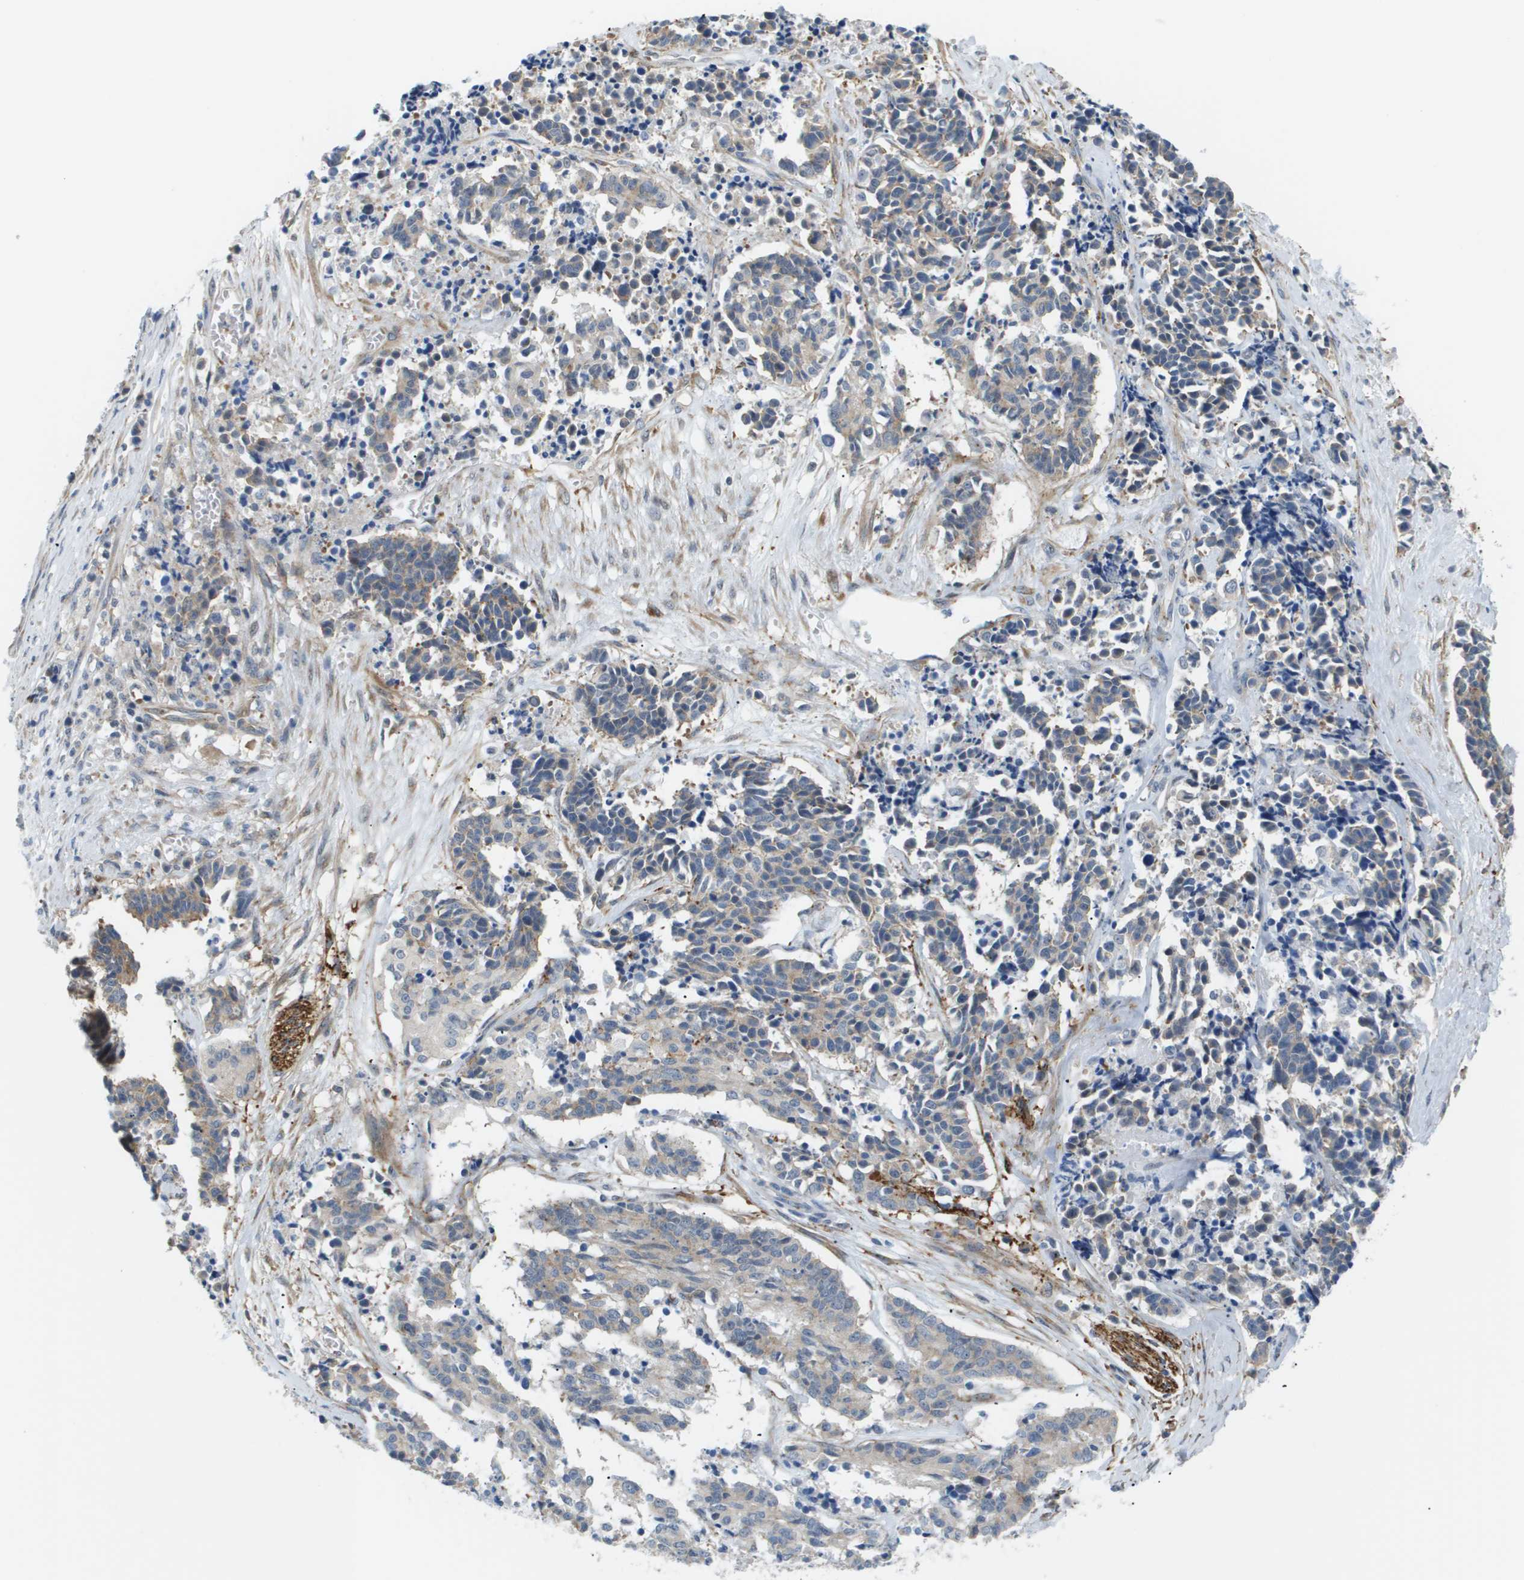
{"staining": {"intensity": "weak", "quantity": "25%-75%", "location": "cytoplasmic/membranous"}, "tissue": "cervical cancer", "cell_type": "Tumor cells", "image_type": "cancer", "snomed": [{"axis": "morphology", "description": "Squamous cell carcinoma, NOS"}, {"axis": "topography", "description": "Cervix"}], "caption": "DAB immunohistochemical staining of human cervical cancer exhibits weak cytoplasmic/membranous protein positivity in about 25%-75% of tumor cells.", "gene": "OTUD5", "patient": {"sex": "female", "age": 35}}